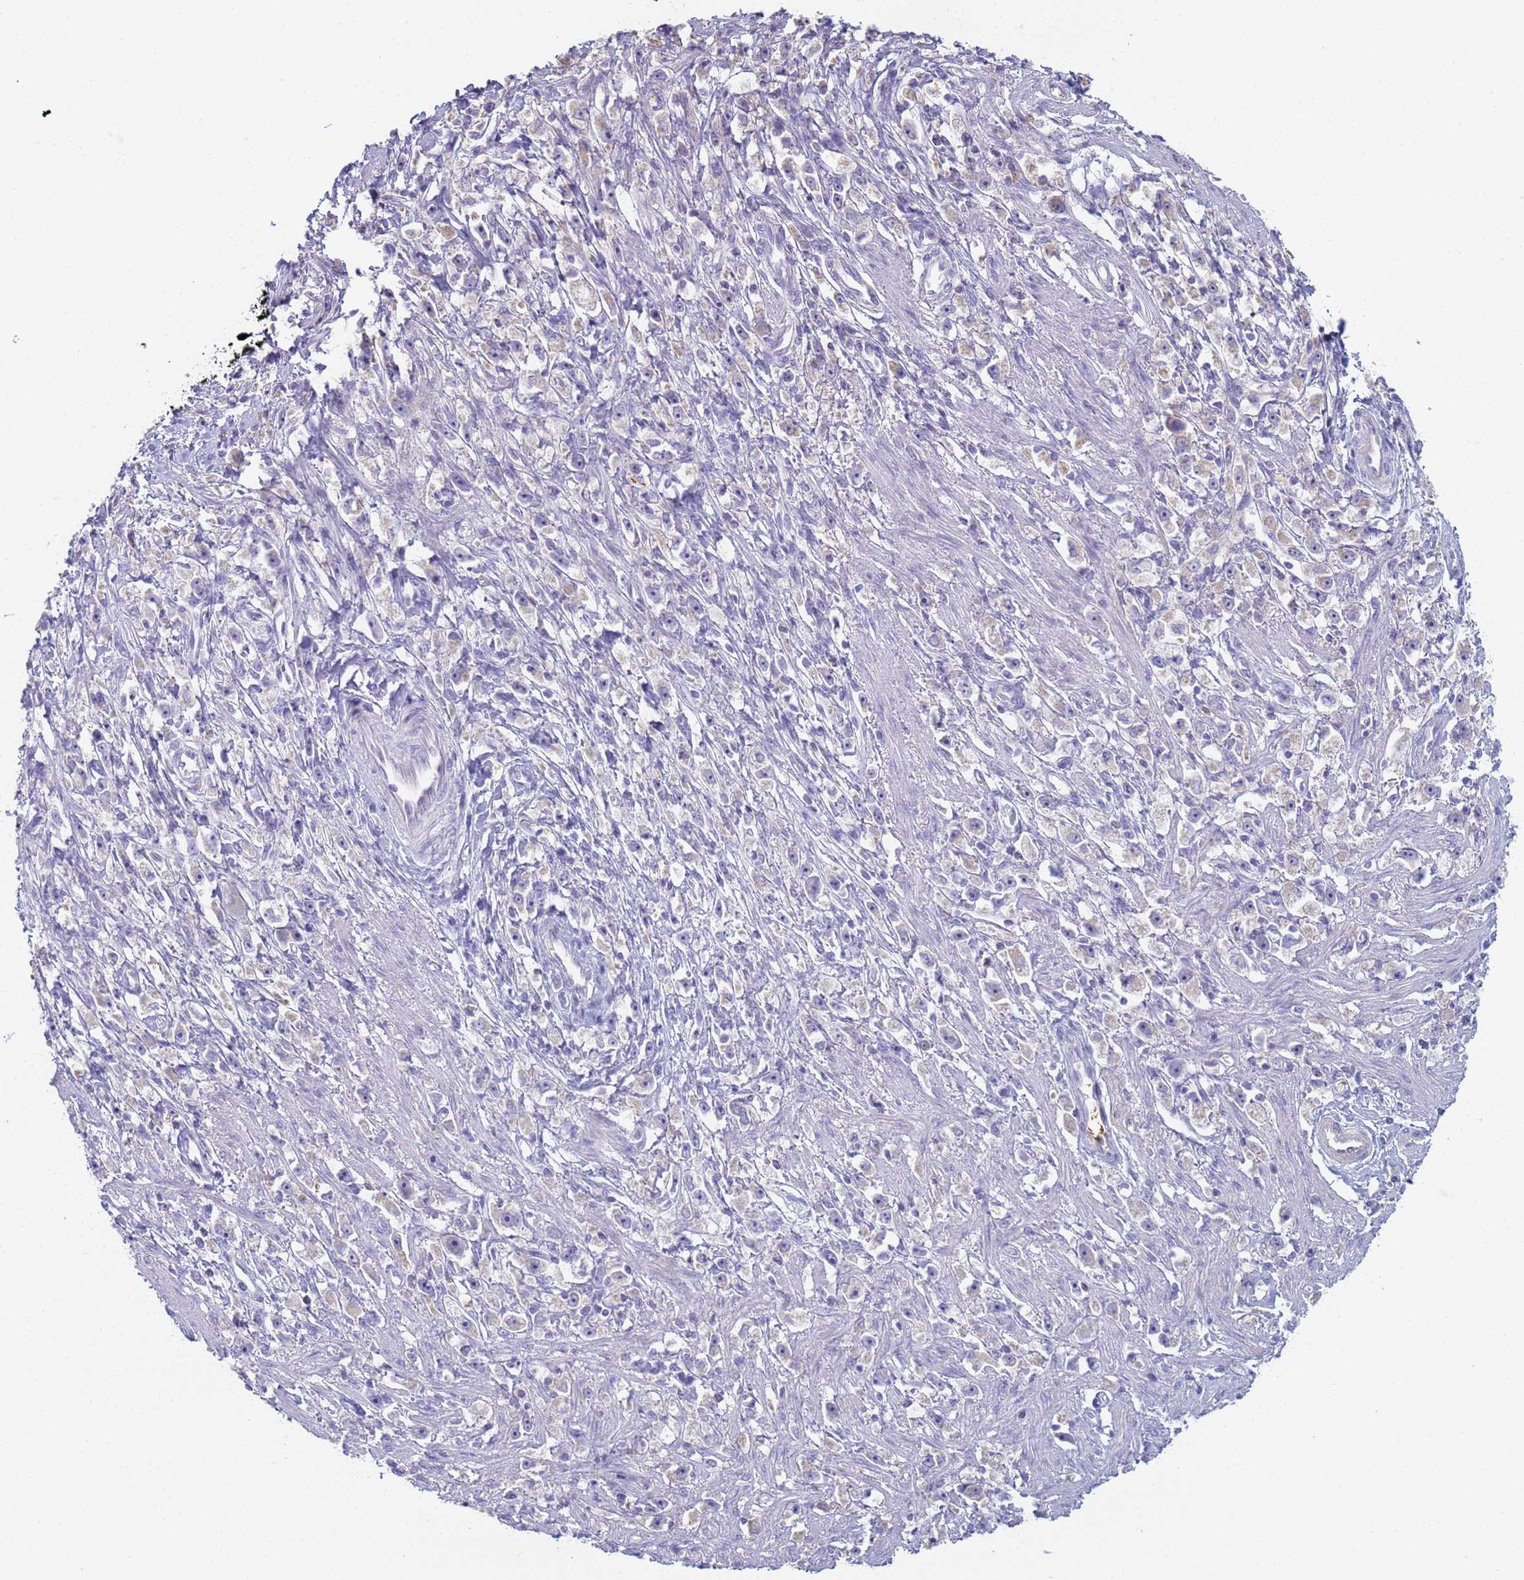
{"staining": {"intensity": "negative", "quantity": "none", "location": "none"}, "tissue": "stomach cancer", "cell_type": "Tumor cells", "image_type": "cancer", "snomed": [{"axis": "morphology", "description": "Adenocarcinoma, NOS"}, {"axis": "topography", "description": "Stomach"}], "caption": "Tumor cells show no significant protein positivity in adenocarcinoma (stomach).", "gene": "CR1", "patient": {"sex": "female", "age": 59}}